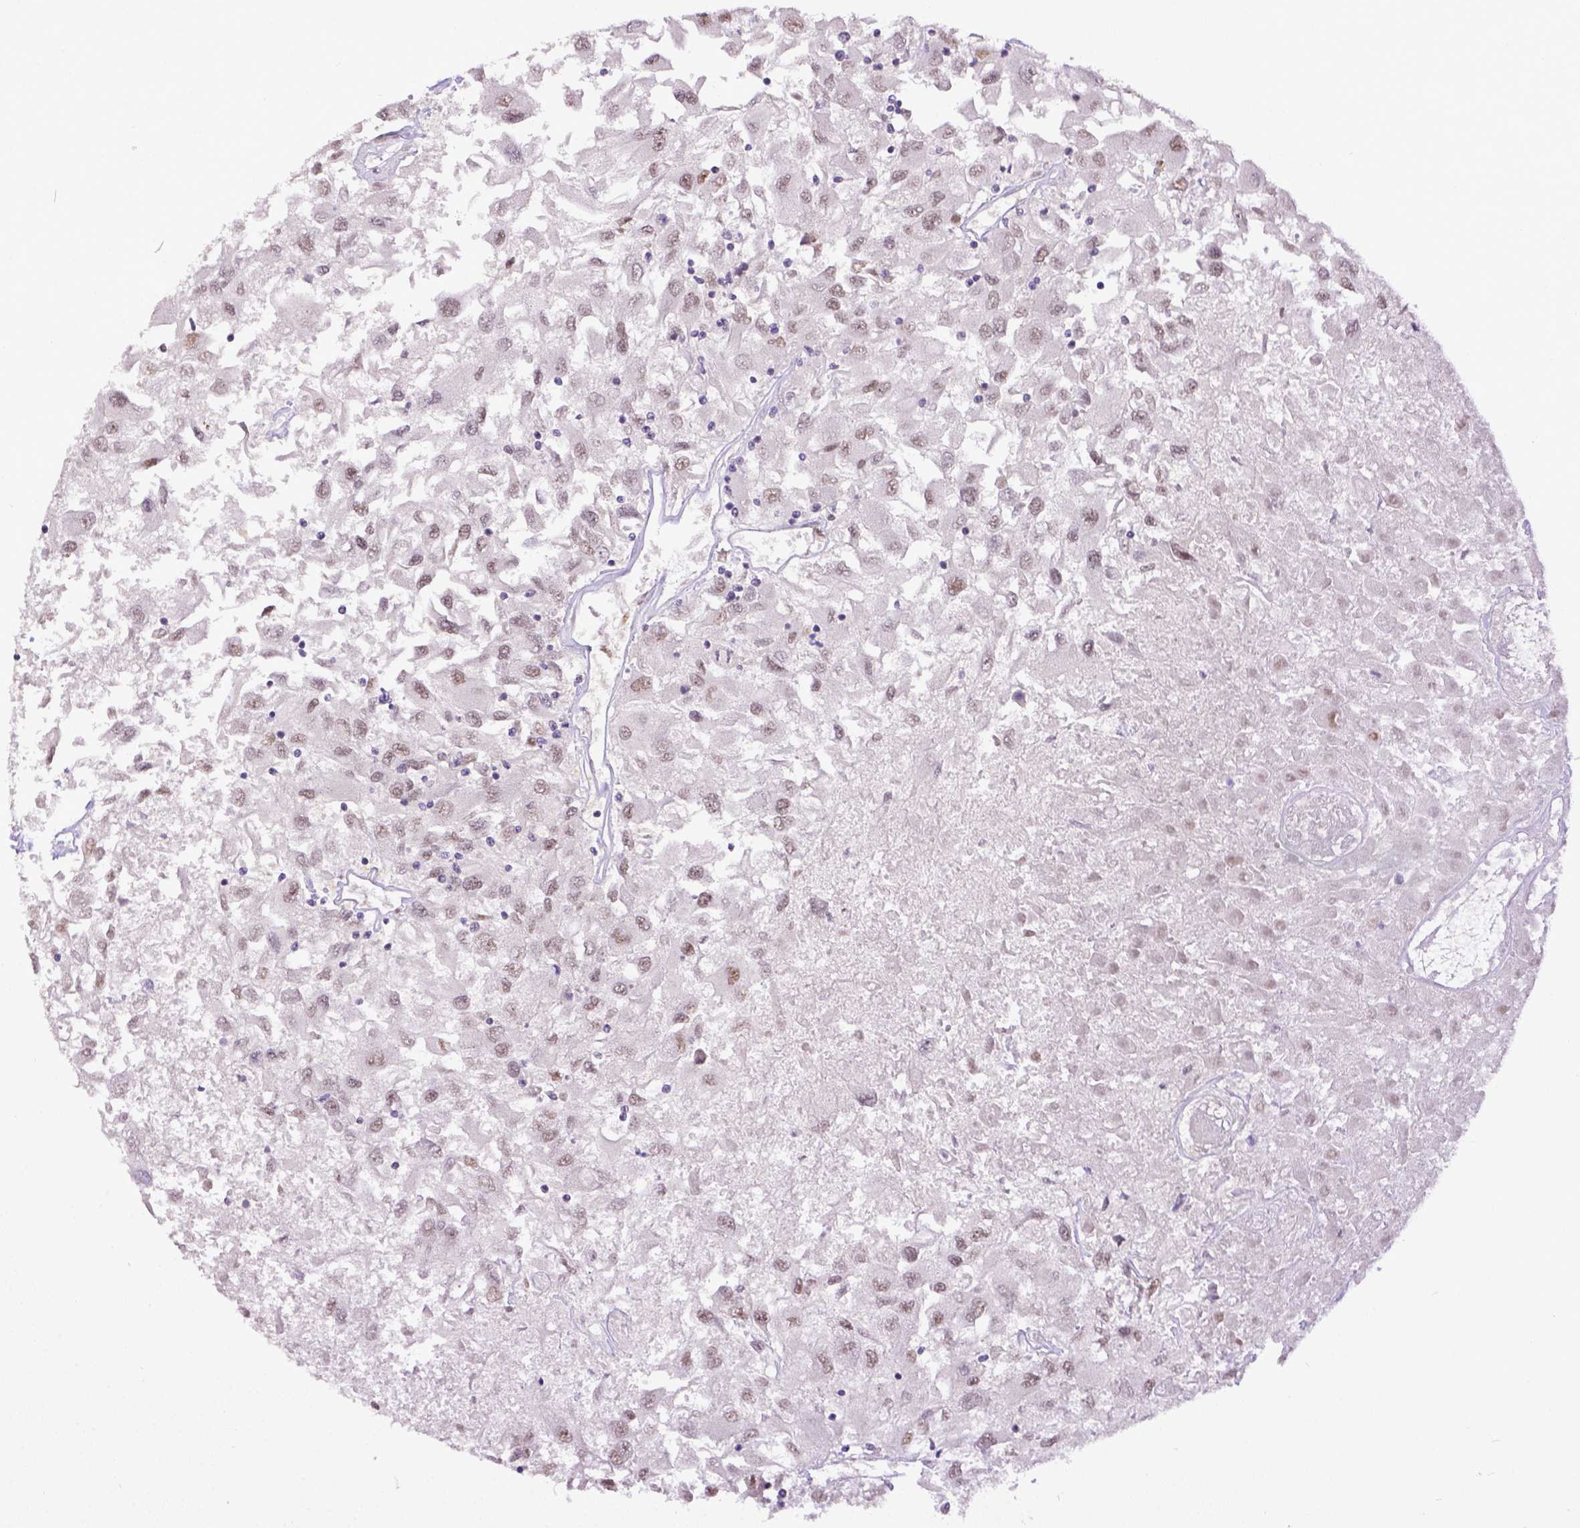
{"staining": {"intensity": "weak", "quantity": ">75%", "location": "nuclear"}, "tissue": "renal cancer", "cell_type": "Tumor cells", "image_type": "cancer", "snomed": [{"axis": "morphology", "description": "Adenocarcinoma, NOS"}, {"axis": "topography", "description": "Kidney"}], "caption": "Protein expression analysis of human renal cancer reveals weak nuclear expression in approximately >75% of tumor cells.", "gene": "ERCC1", "patient": {"sex": "female", "age": 76}}